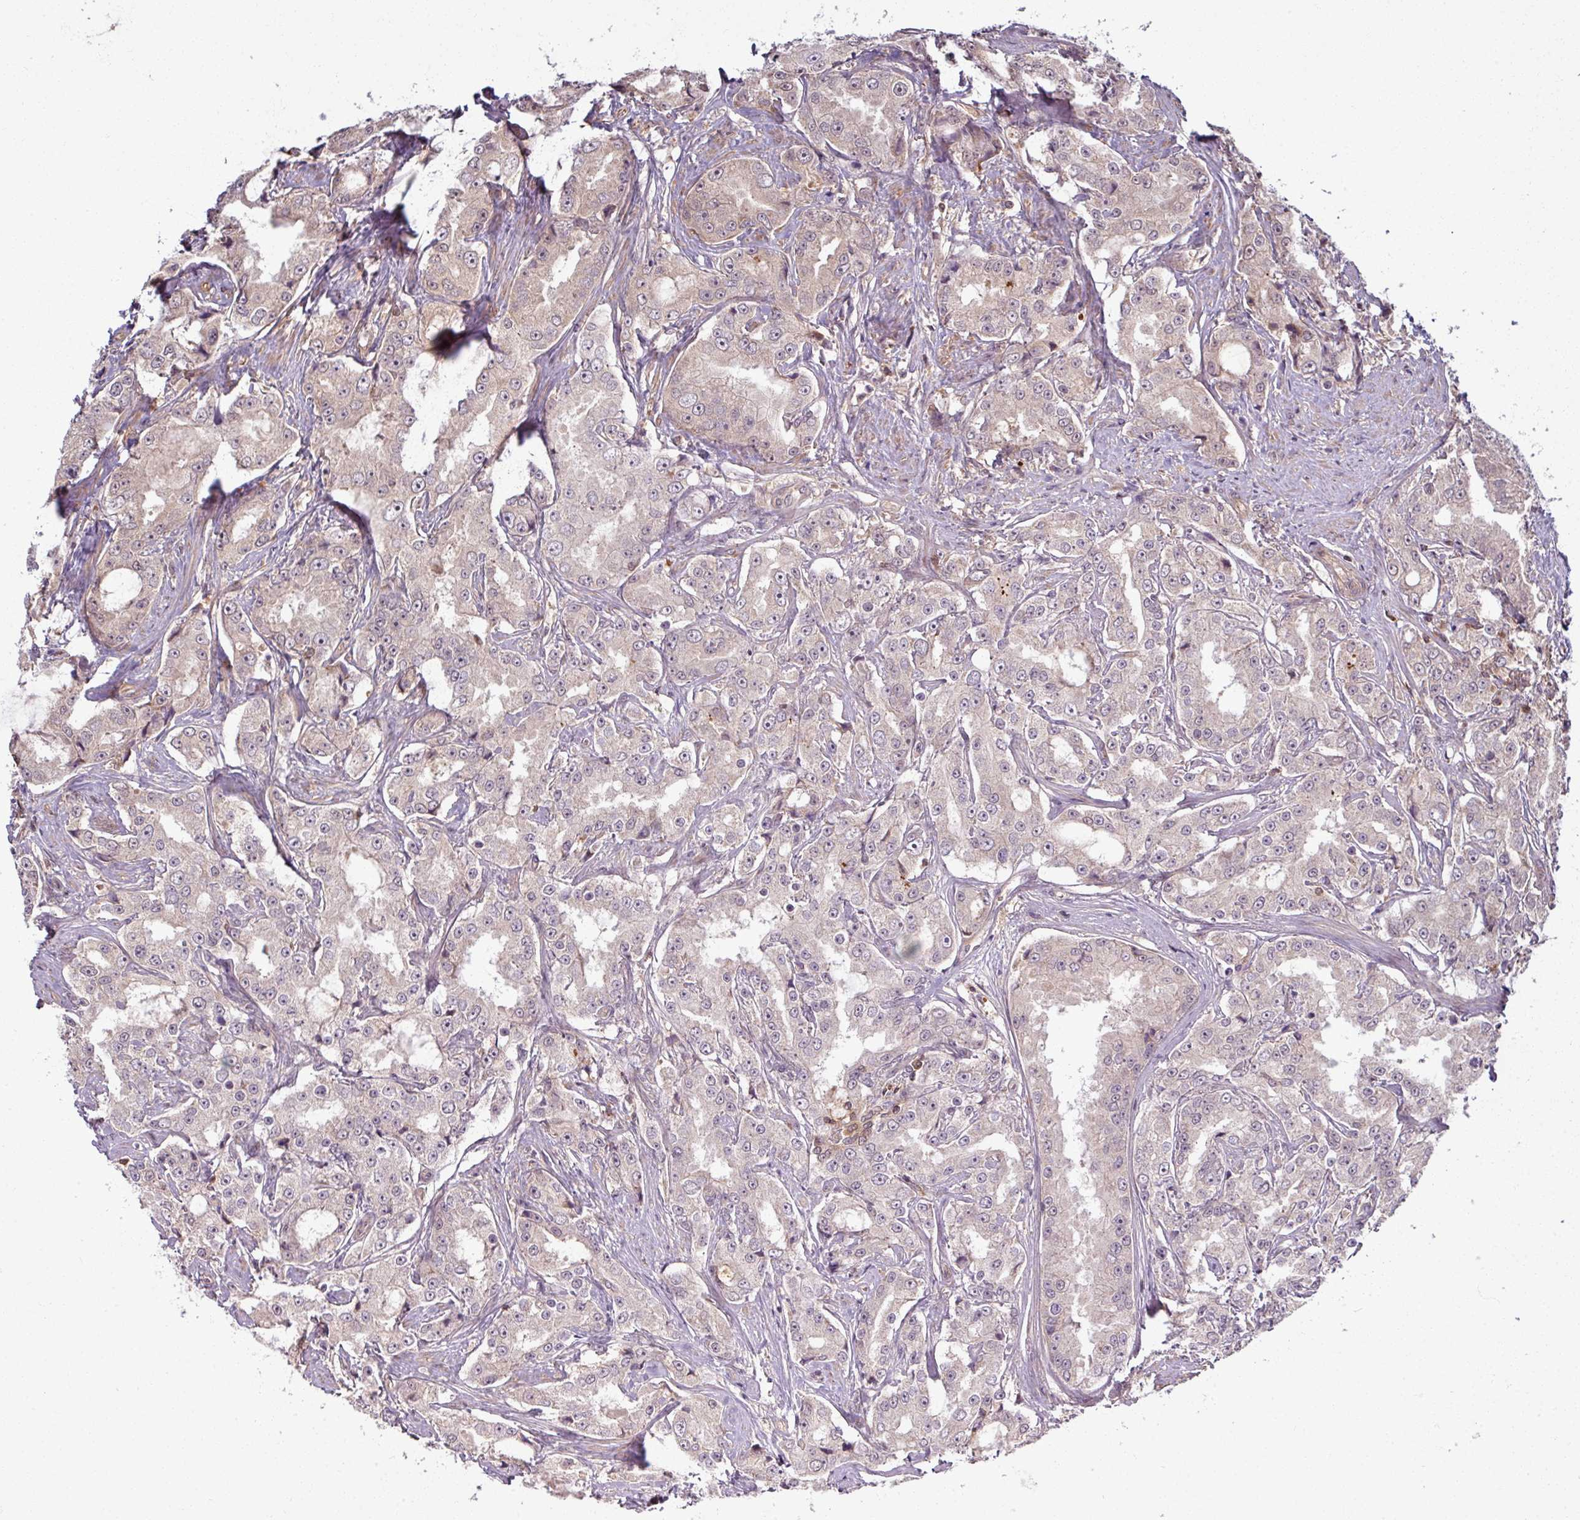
{"staining": {"intensity": "negative", "quantity": "none", "location": "none"}, "tissue": "prostate cancer", "cell_type": "Tumor cells", "image_type": "cancer", "snomed": [{"axis": "morphology", "description": "Adenocarcinoma, High grade"}, {"axis": "topography", "description": "Prostate"}], "caption": "Protein analysis of prostate cancer demonstrates no significant positivity in tumor cells.", "gene": "TUSC3", "patient": {"sex": "male", "age": 73}}